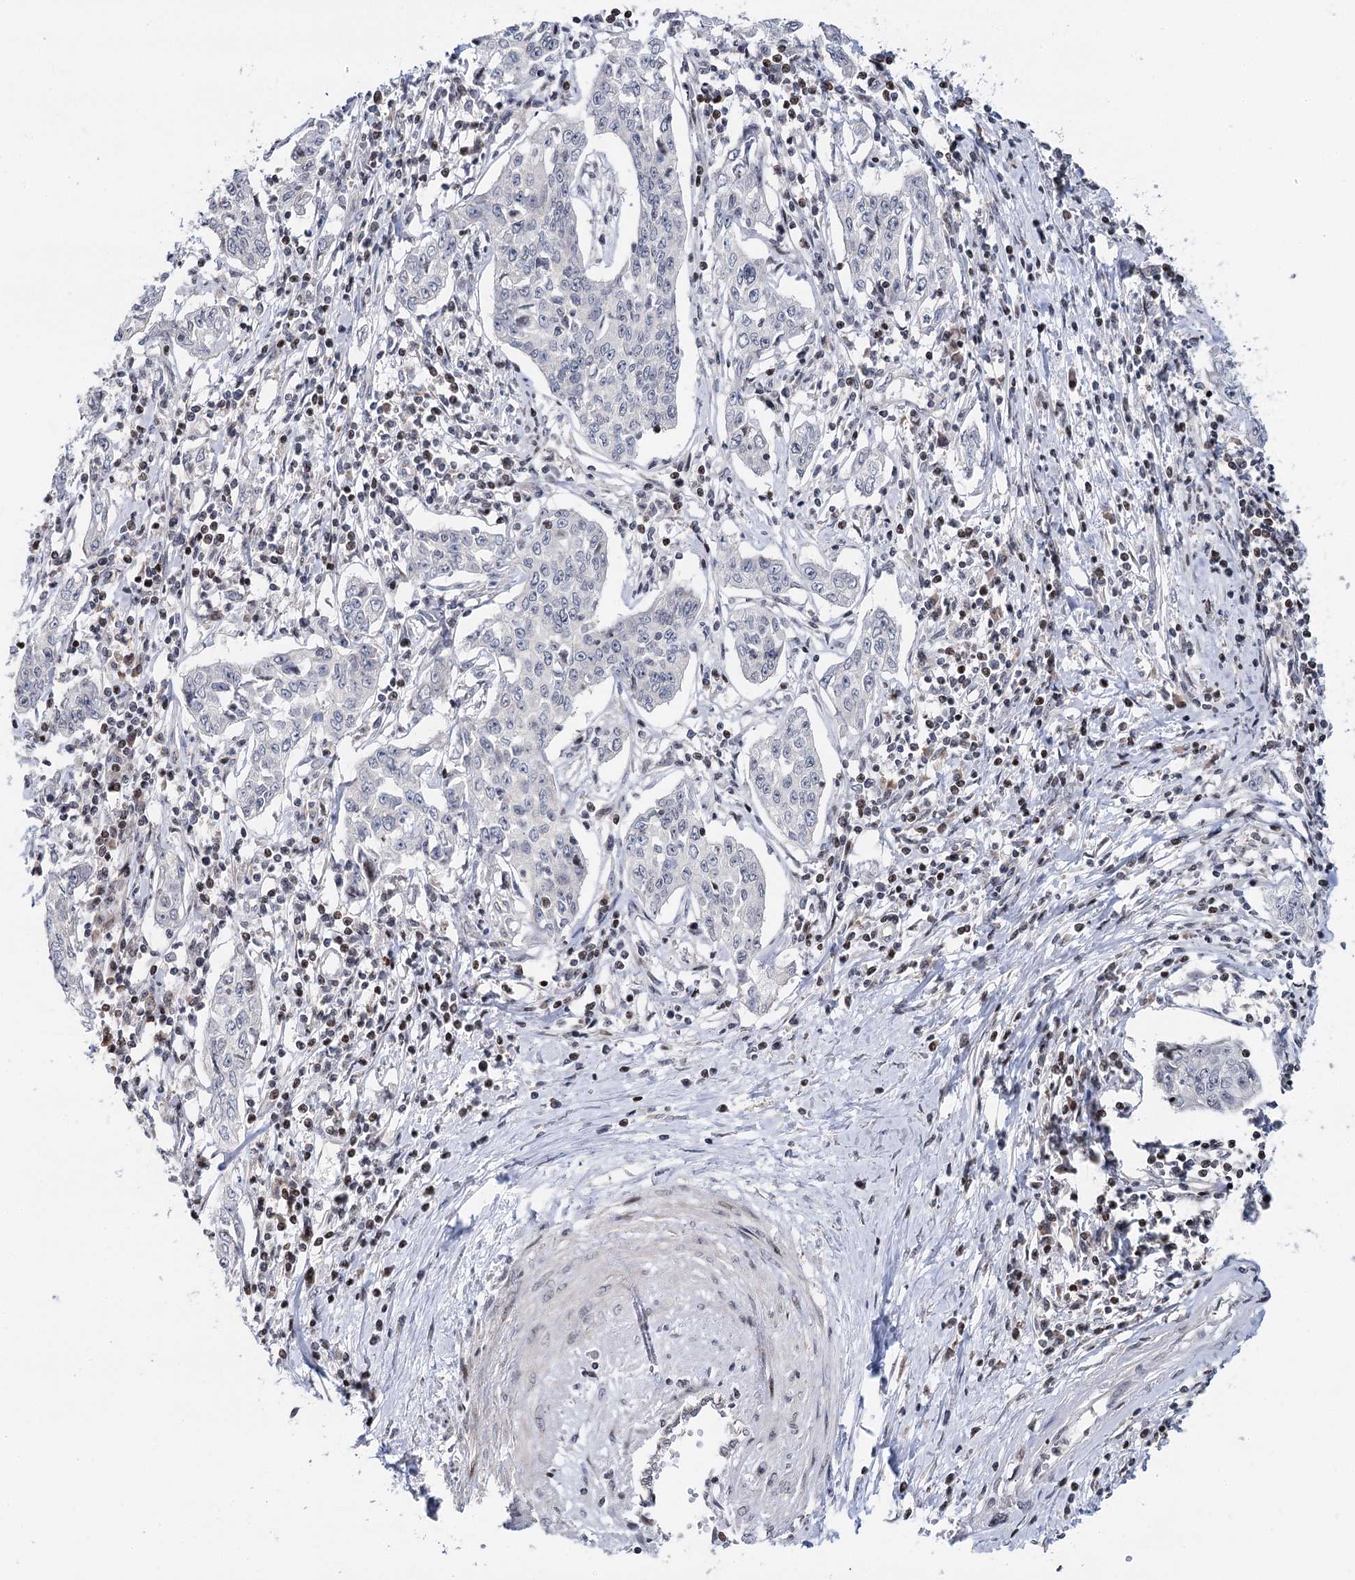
{"staining": {"intensity": "negative", "quantity": "none", "location": "none"}, "tissue": "cervical cancer", "cell_type": "Tumor cells", "image_type": "cancer", "snomed": [{"axis": "morphology", "description": "Squamous cell carcinoma, NOS"}, {"axis": "topography", "description": "Cervix"}], "caption": "A photomicrograph of human cervical squamous cell carcinoma is negative for staining in tumor cells.", "gene": "PTGR1", "patient": {"sex": "female", "age": 35}}